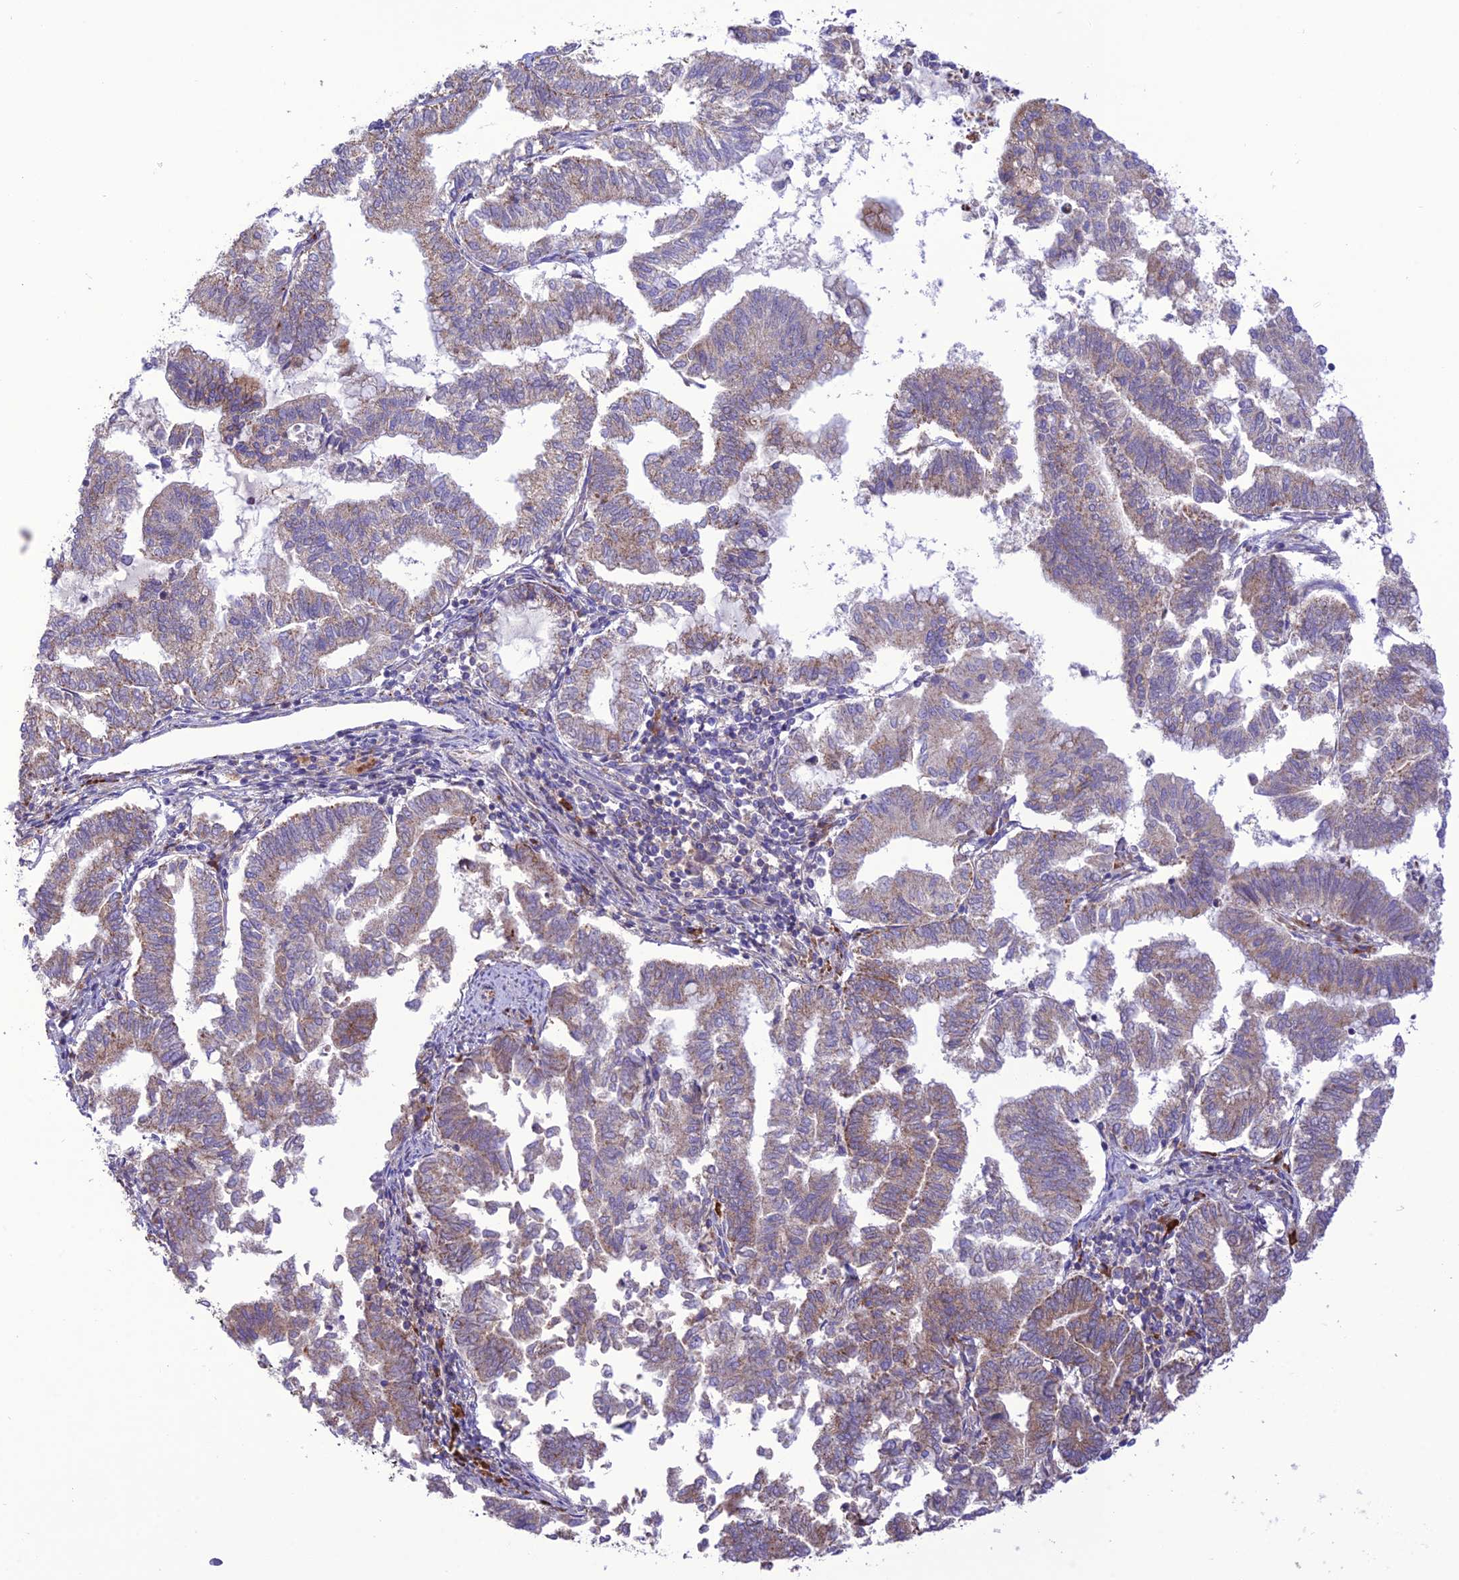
{"staining": {"intensity": "weak", "quantity": "<25%", "location": "cytoplasmic/membranous"}, "tissue": "endometrial cancer", "cell_type": "Tumor cells", "image_type": "cancer", "snomed": [{"axis": "morphology", "description": "Adenocarcinoma, NOS"}, {"axis": "topography", "description": "Endometrium"}], "caption": "Endometrial cancer (adenocarcinoma) stained for a protein using IHC reveals no expression tumor cells.", "gene": "UAP1L1", "patient": {"sex": "female", "age": 79}}